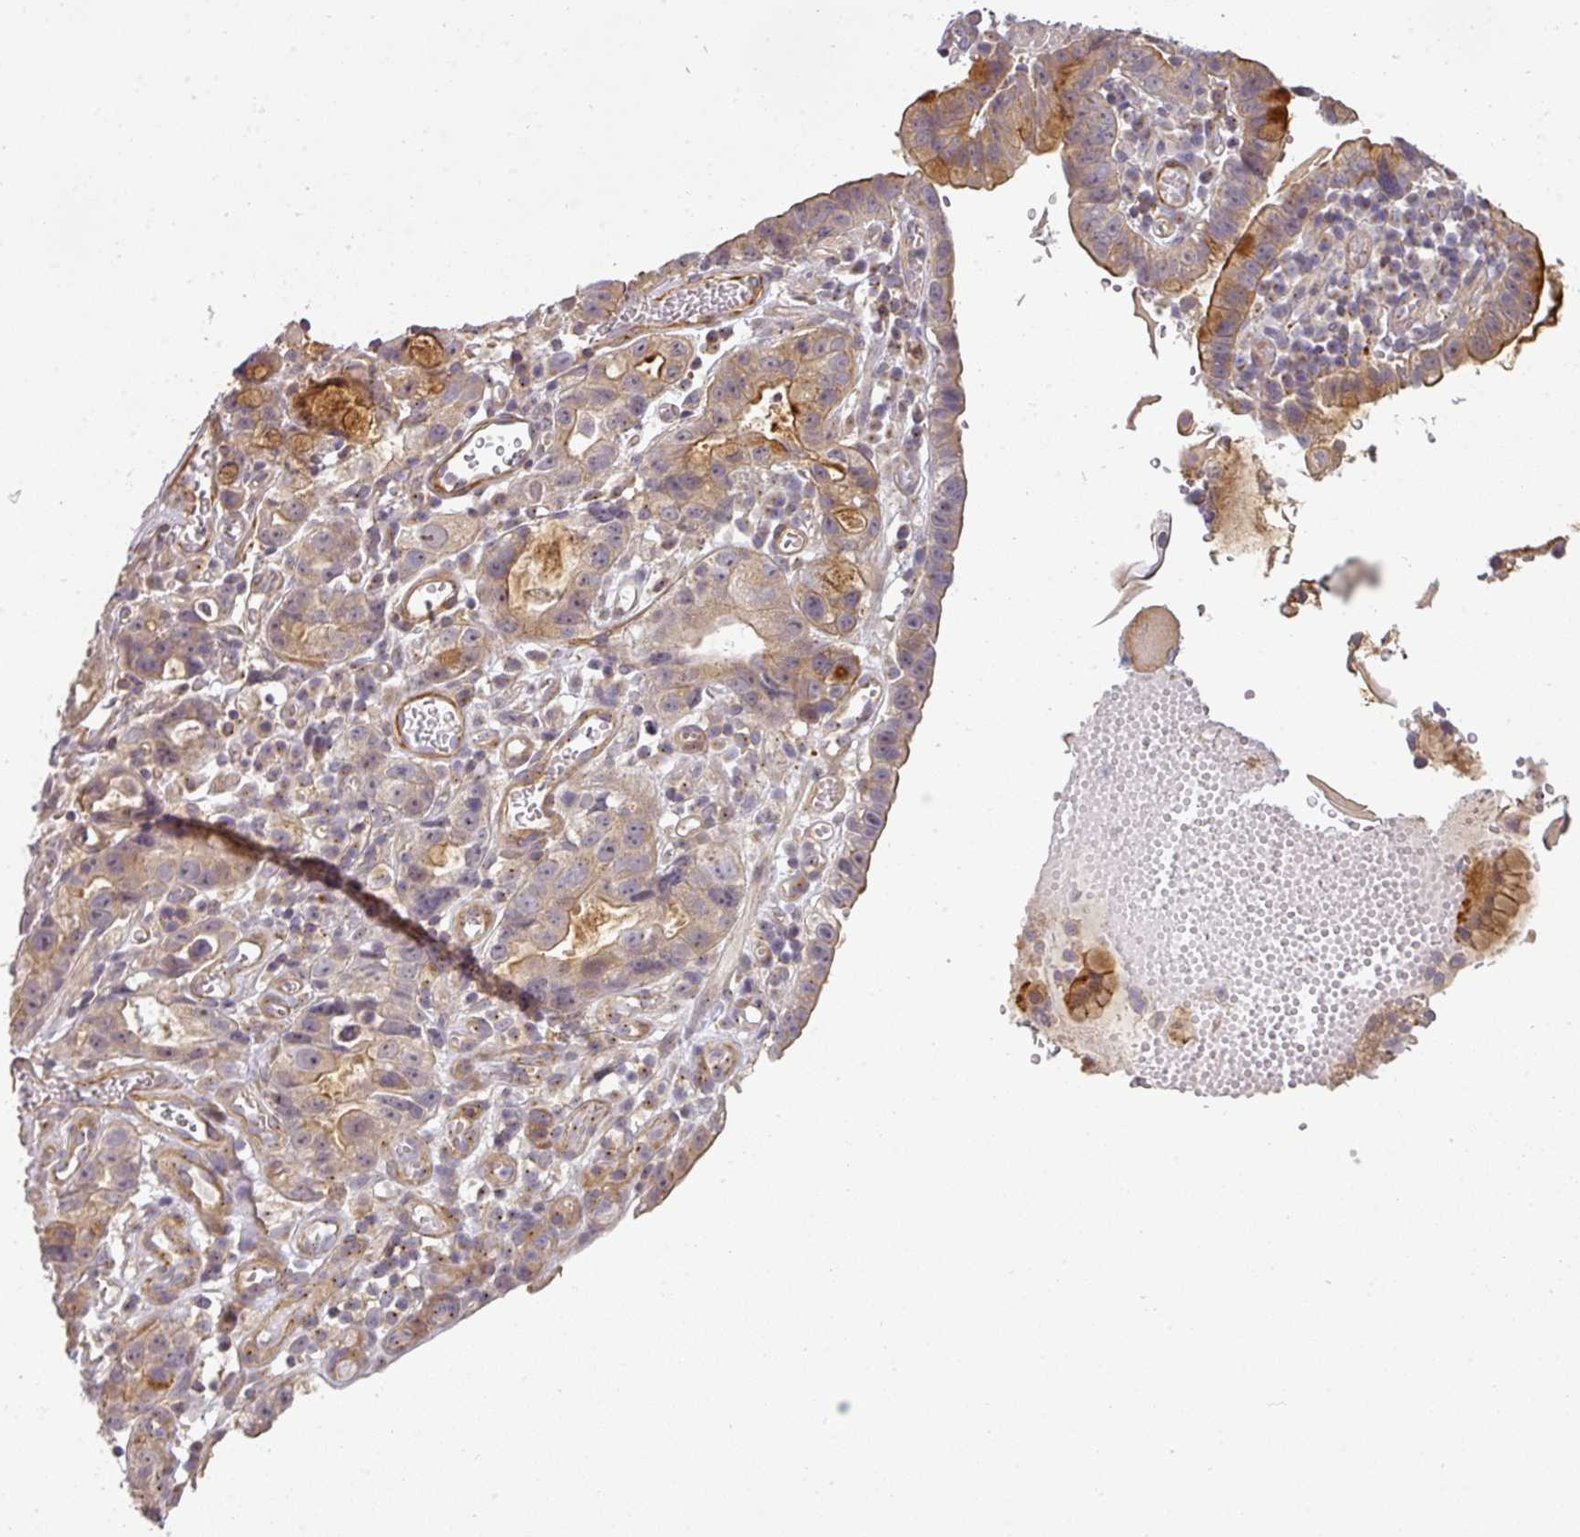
{"staining": {"intensity": "moderate", "quantity": "<25%", "location": "cytoplasmic/membranous"}, "tissue": "stomach cancer", "cell_type": "Tumor cells", "image_type": "cancer", "snomed": [{"axis": "morphology", "description": "Adenocarcinoma, NOS"}, {"axis": "topography", "description": "Stomach"}], "caption": "Immunohistochemical staining of adenocarcinoma (stomach) exhibits low levels of moderate cytoplasmic/membranous protein positivity in approximately <25% of tumor cells.", "gene": "NIN", "patient": {"sex": "male", "age": 55}}